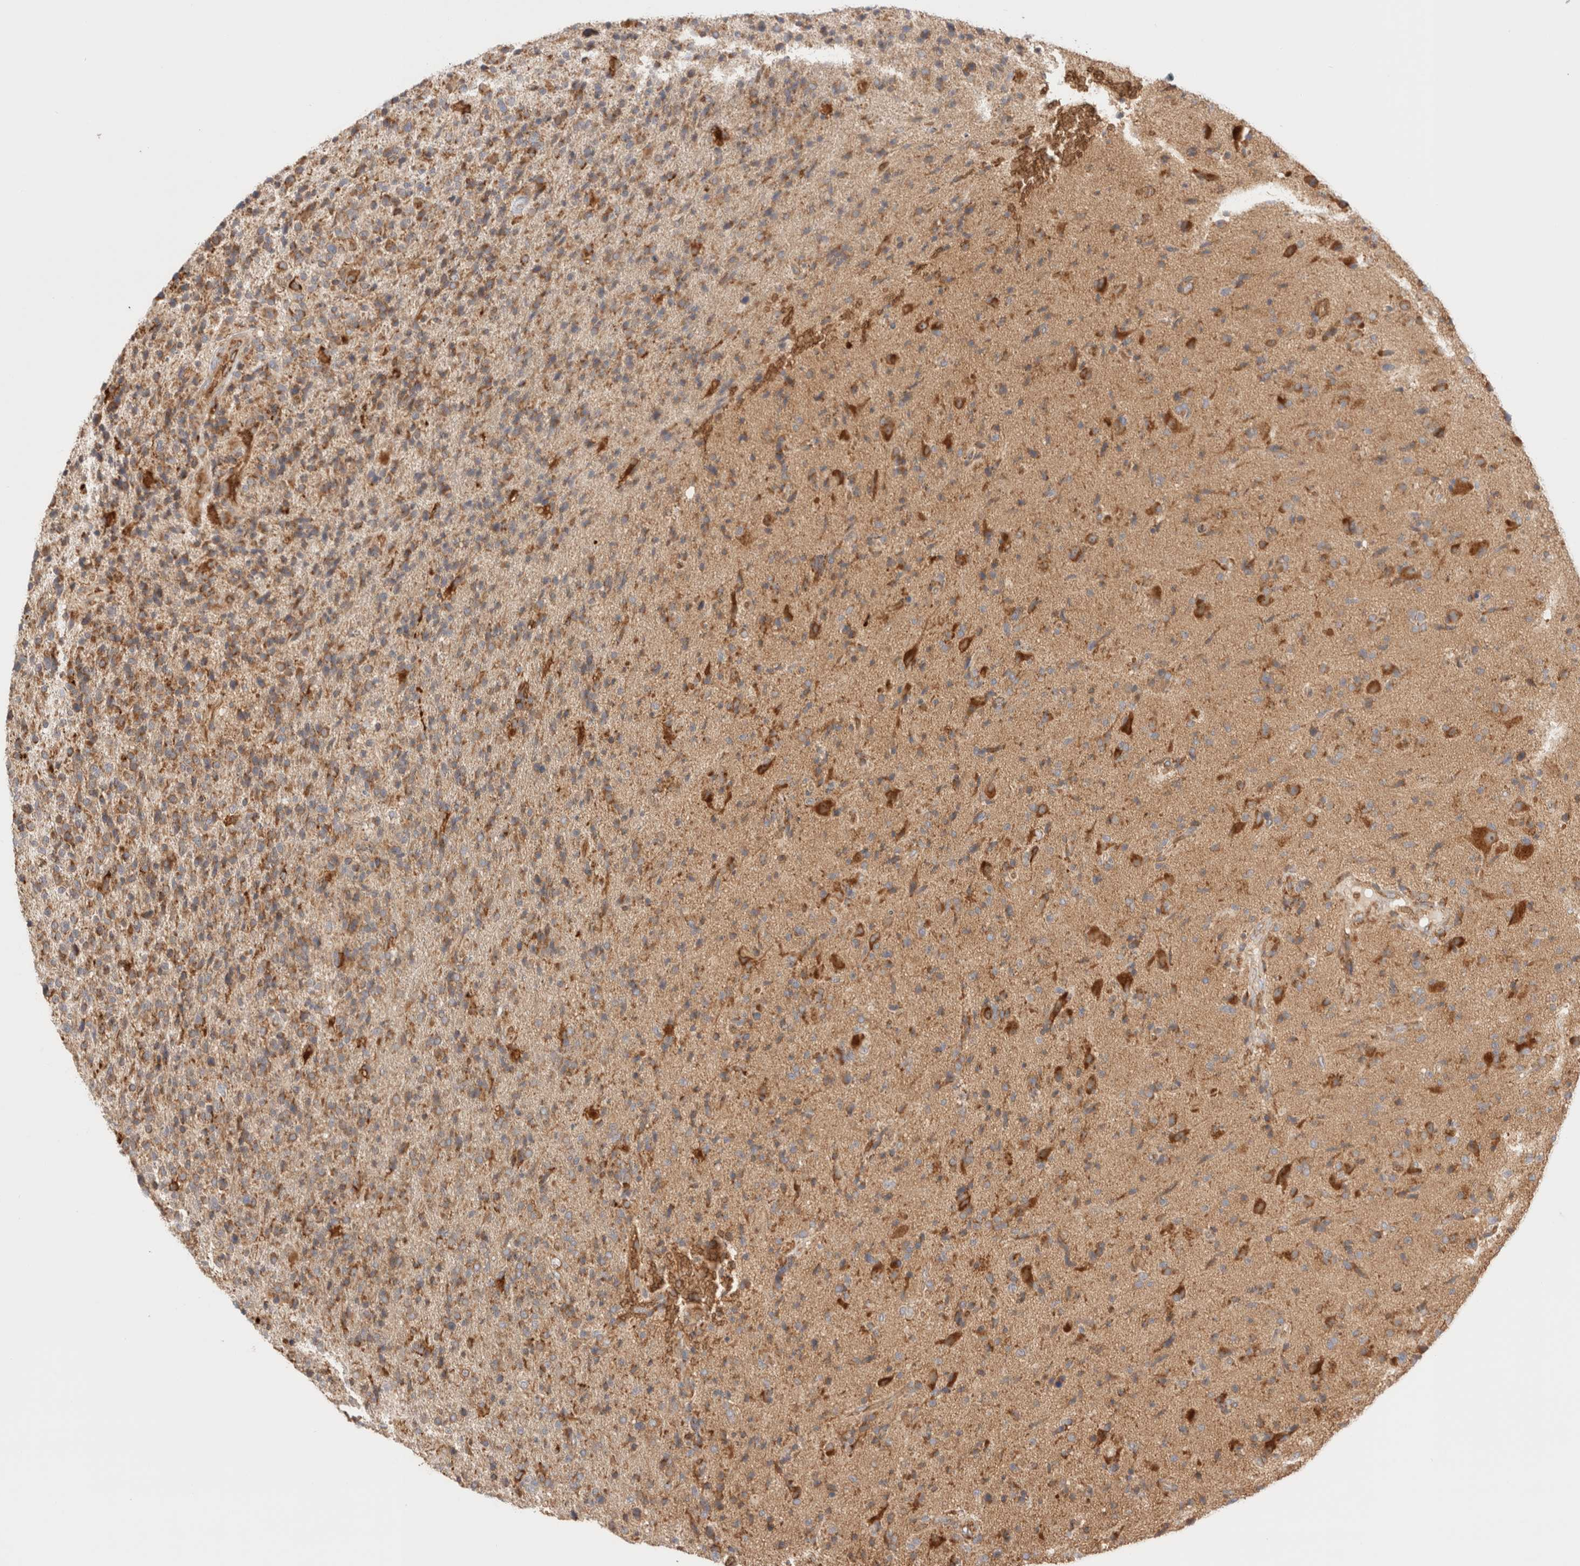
{"staining": {"intensity": "weak", "quantity": ">75%", "location": "cytoplasmic/membranous"}, "tissue": "glioma", "cell_type": "Tumor cells", "image_type": "cancer", "snomed": [{"axis": "morphology", "description": "Glioma, malignant, High grade"}, {"axis": "topography", "description": "Brain"}], "caption": "This histopathology image demonstrates immunohistochemistry staining of glioma, with low weak cytoplasmic/membranous staining in approximately >75% of tumor cells.", "gene": "UTS2B", "patient": {"sex": "male", "age": 72}}